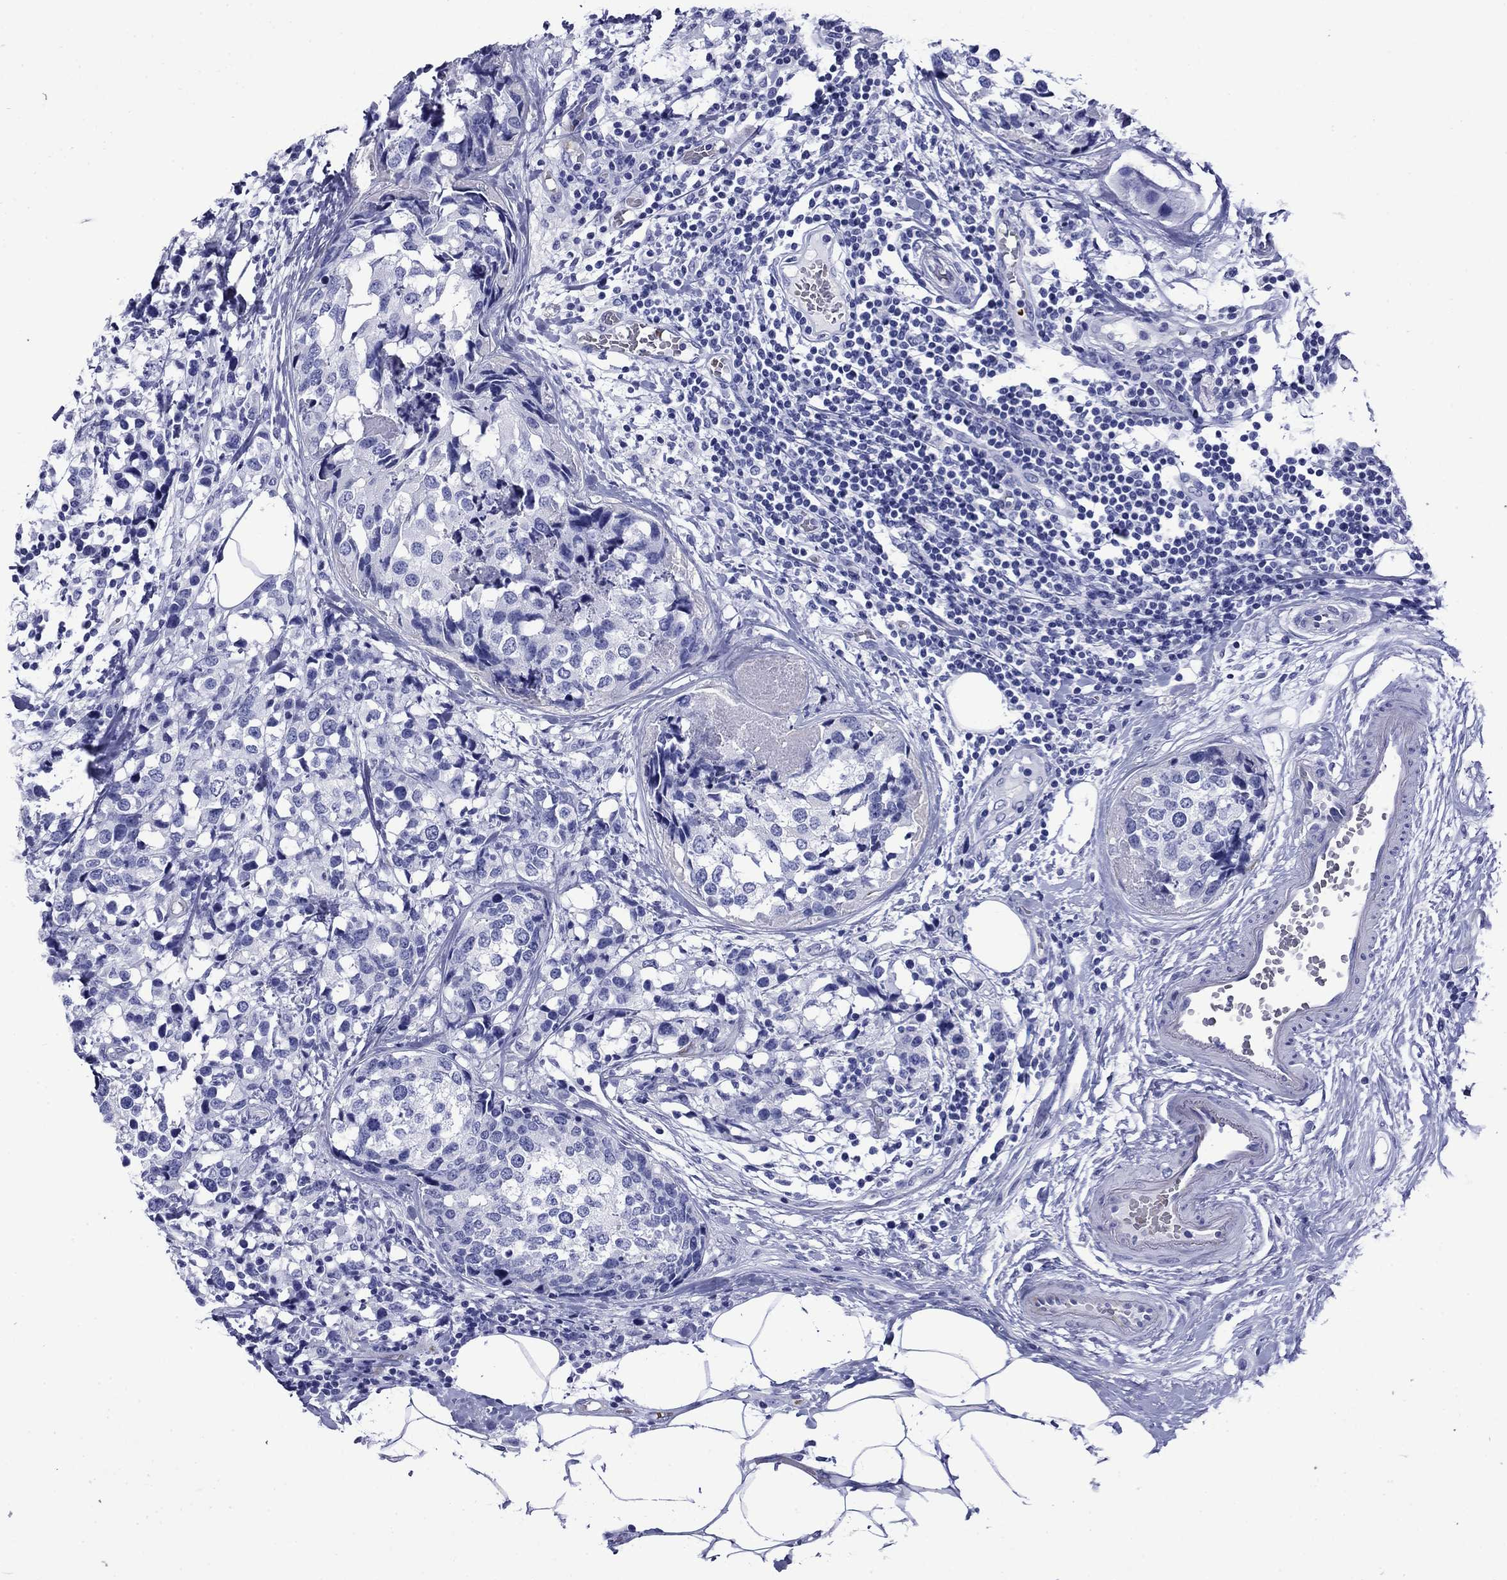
{"staining": {"intensity": "negative", "quantity": "none", "location": "none"}, "tissue": "breast cancer", "cell_type": "Tumor cells", "image_type": "cancer", "snomed": [{"axis": "morphology", "description": "Lobular carcinoma"}, {"axis": "topography", "description": "Breast"}], "caption": "This is an IHC photomicrograph of human breast lobular carcinoma. There is no positivity in tumor cells.", "gene": "ROM1", "patient": {"sex": "female", "age": 59}}